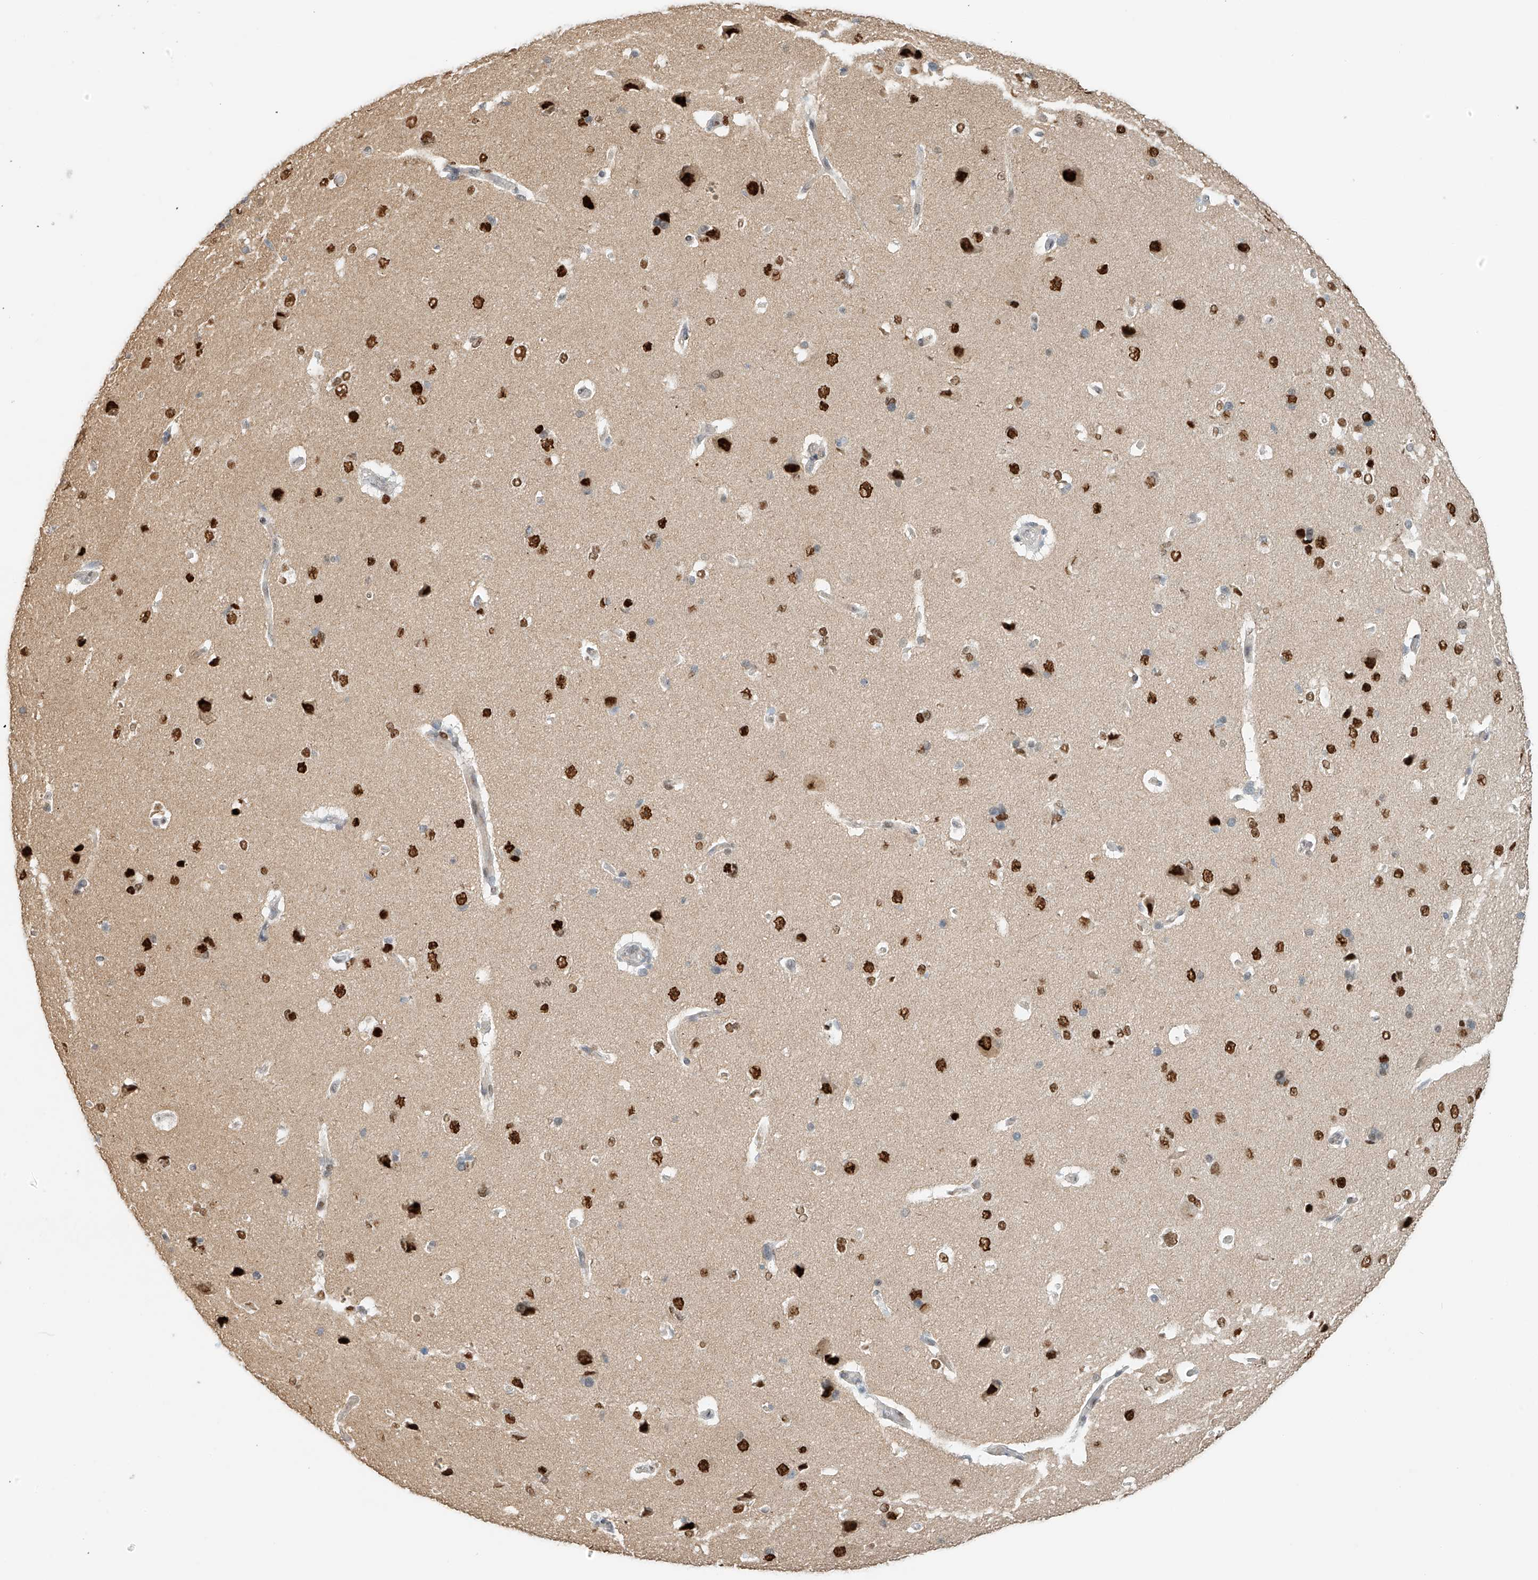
{"staining": {"intensity": "weak", "quantity": "<25%", "location": "cytoplasmic/membranous,nuclear"}, "tissue": "cerebral cortex", "cell_type": "Endothelial cells", "image_type": "normal", "snomed": [{"axis": "morphology", "description": "Normal tissue, NOS"}, {"axis": "topography", "description": "Cerebral cortex"}], "caption": "Protein analysis of normal cerebral cortex demonstrates no significant staining in endothelial cells.", "gene": "ZNF514", "patient": {"sex": "male", "age": 62}}